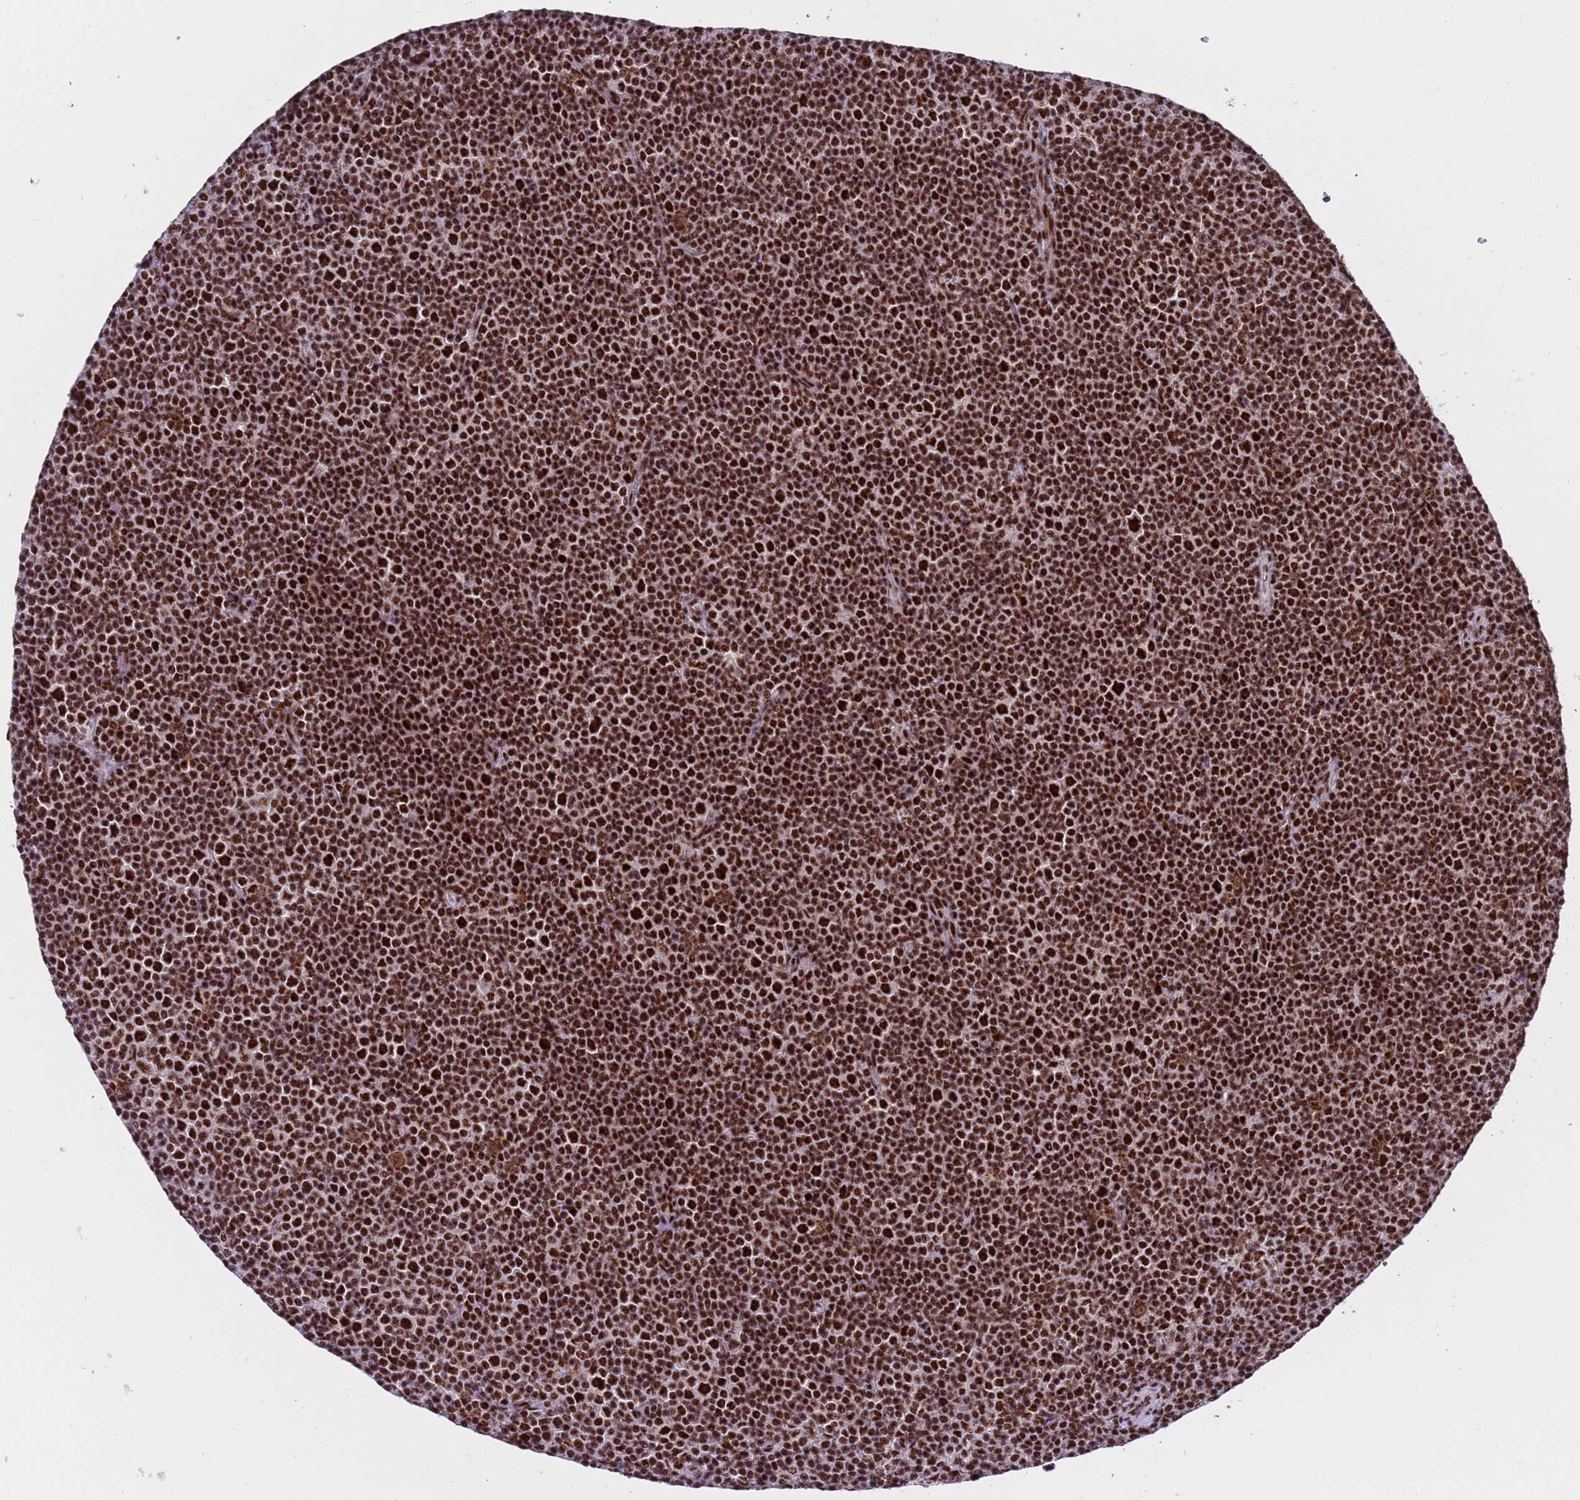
{"staining": {"intensity": "strong", "quantity": ">75%", "location": "nuclear"}, "tissue": "lymphoma", "cell_type": "Tumor cells", "image_type": "cancer", "snomed": [{"axis": "morphology", "description": "Malignant lymphoma, non-Hodgkin's type, Low grade"}, {"axis": "topography", "description": "Lymph node"}], "caption": "Immunohistochemistry micrograph of human malignant lymphoma, non-Hodgkin's type (low-grade) stained for a protein (brown), which reveals high levels of strong nuclear expression in about >75% of tumor cells.", "gene": "THOC2", "patient": {"sex": "female", "age": 67}}